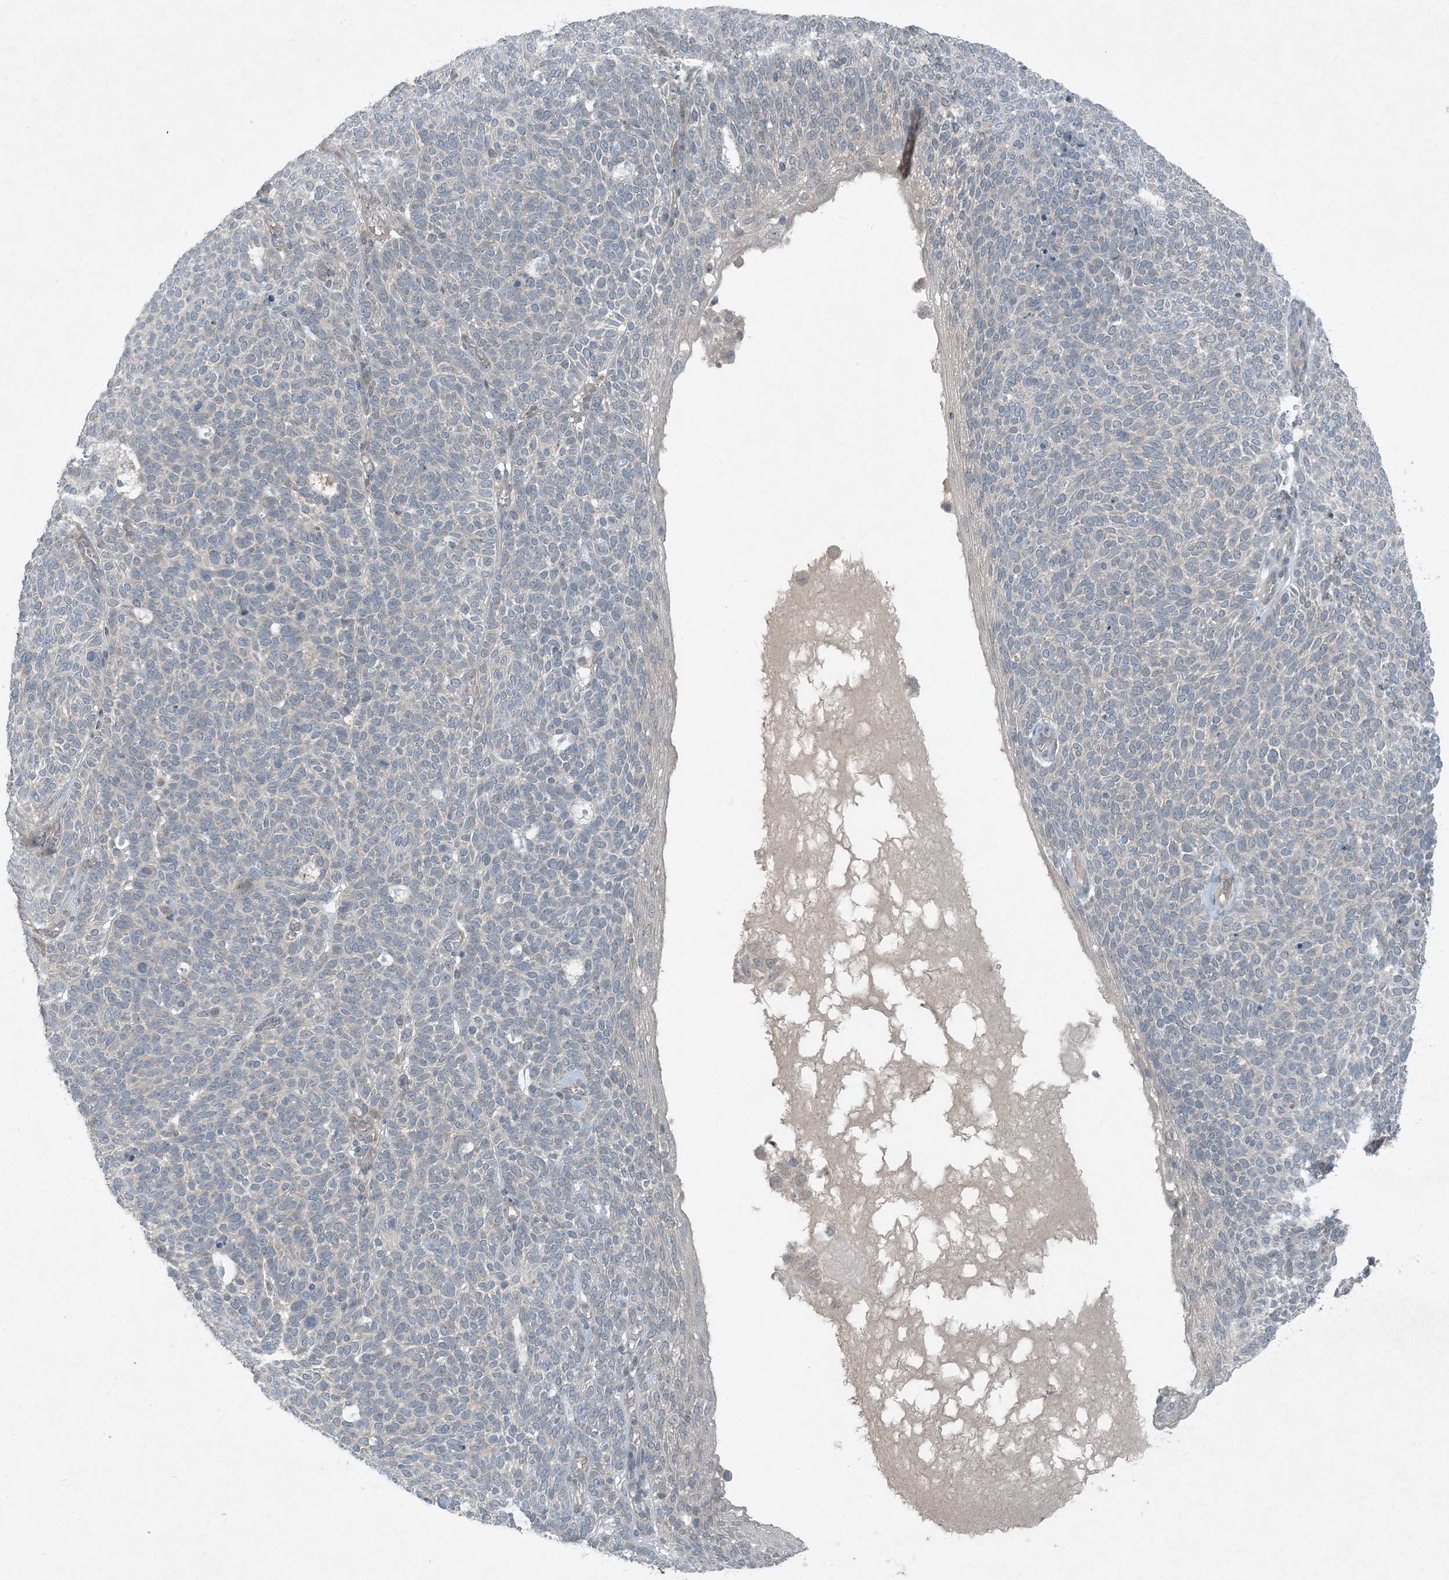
{"staining": {"intensity": "negative", "quantity": "none", "location": "none"}, "tissue": "skin cancer", "cell_type": "Tumor cells", "image_type": "cancer", "snomed": [{"axis": "morphology", "description": "Squamous cell carcinoma, NOS"}, {"axis": "topography", "description": "Skin"}], "caption": "The histopathology image exhibits no significant staining in tumor cells of skin squamous cell carcinoma.", "gene": "MITD1", "patient": {"sex": "female", "age": 90}}